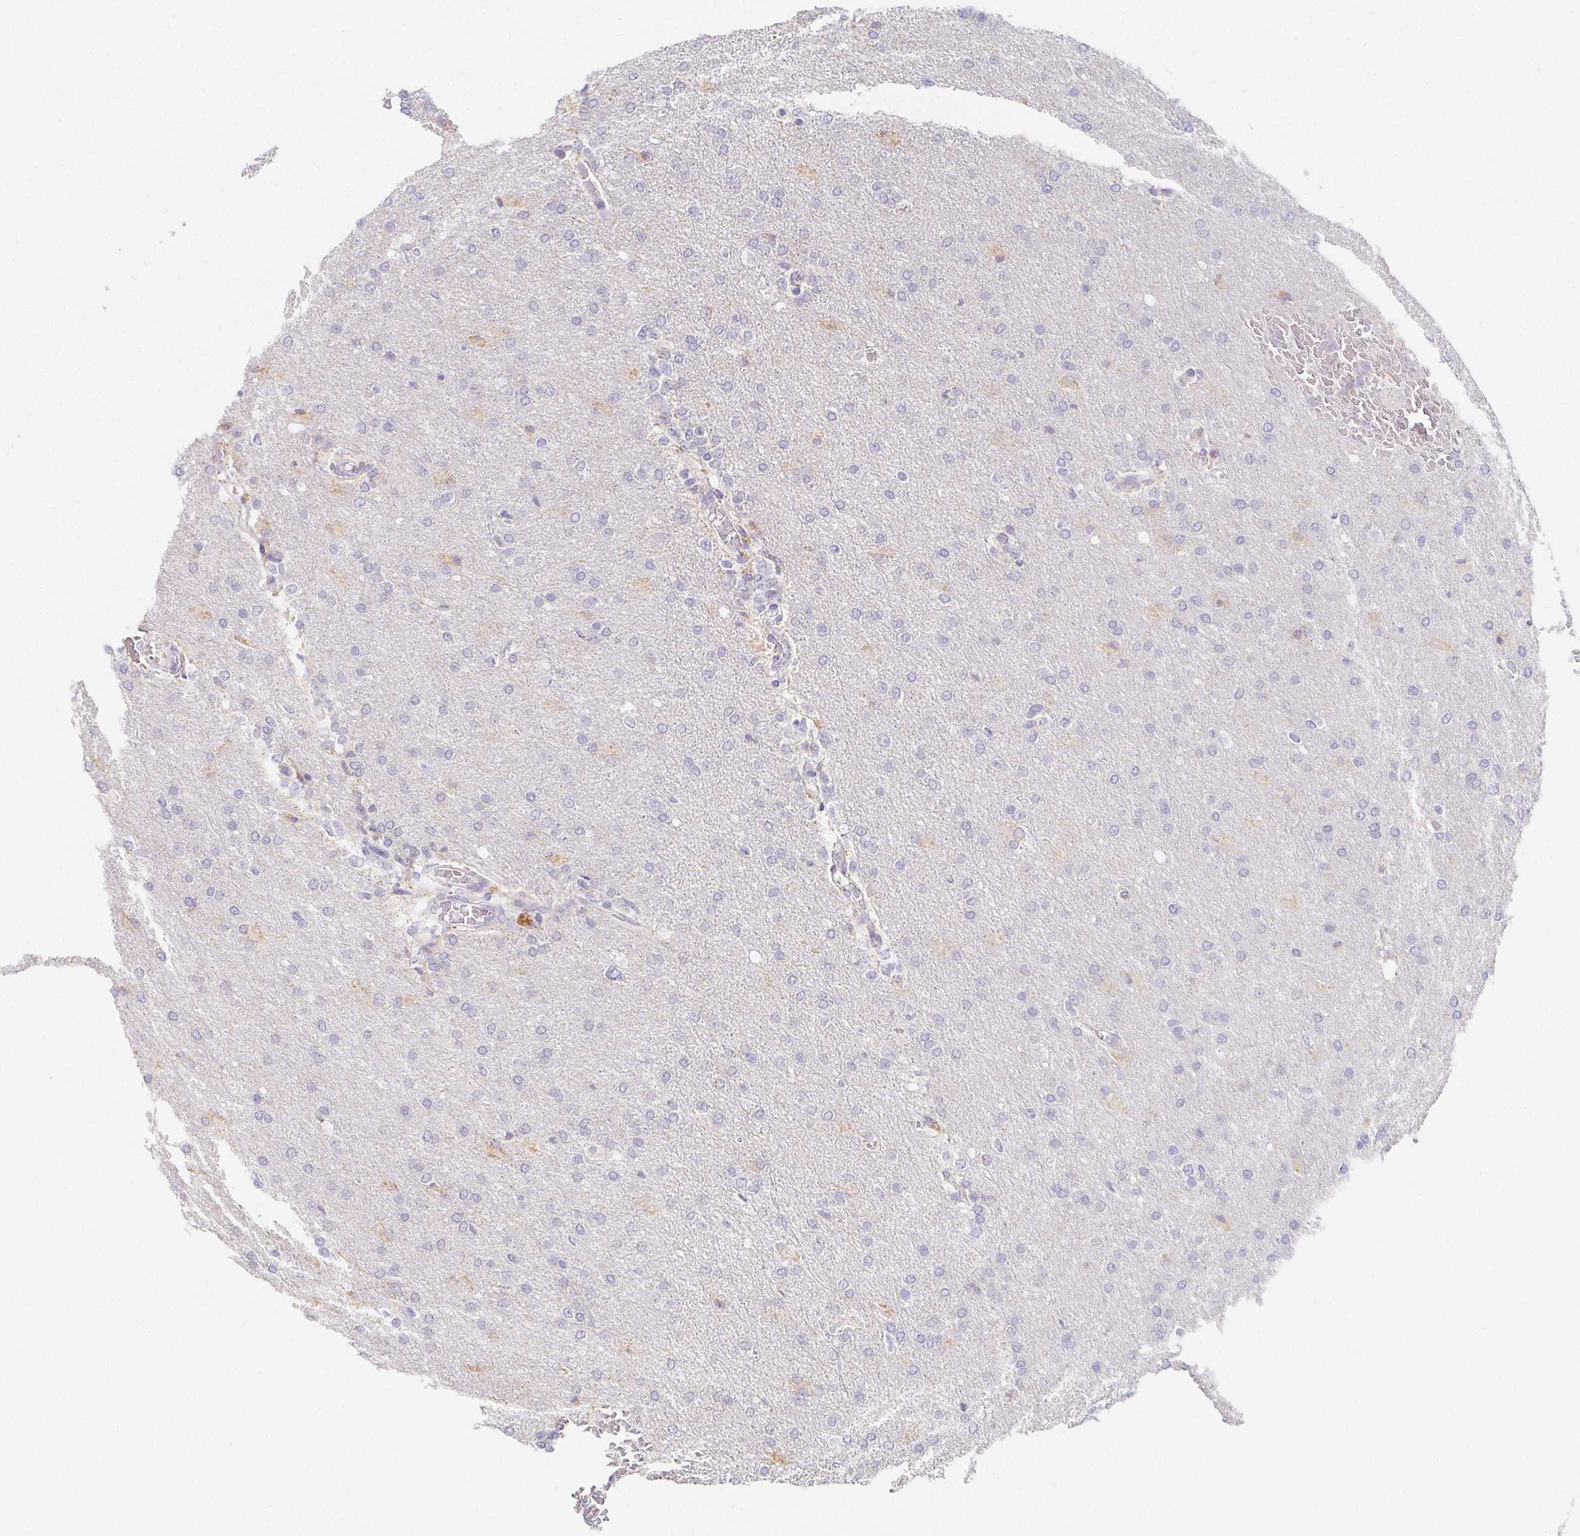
{"staining": {"intensity": "negative", "quantity": "none", "location": "none"}, "tissue": "glioma", "cell_type": "Tumor cells", "image_type": "cancer", "snomed": [{"axis": "morphology", "description": "Glioma, malignant, High grade"}, {"axis": "topography", "description": "Brain"}], "caption": "This is a image of immunohistochemistry (IHC) staining of glioma, which shows no expression in tumor cells.", "gene": "GLIPR1L1", "patient": {"sex": "male", "age": 68}}